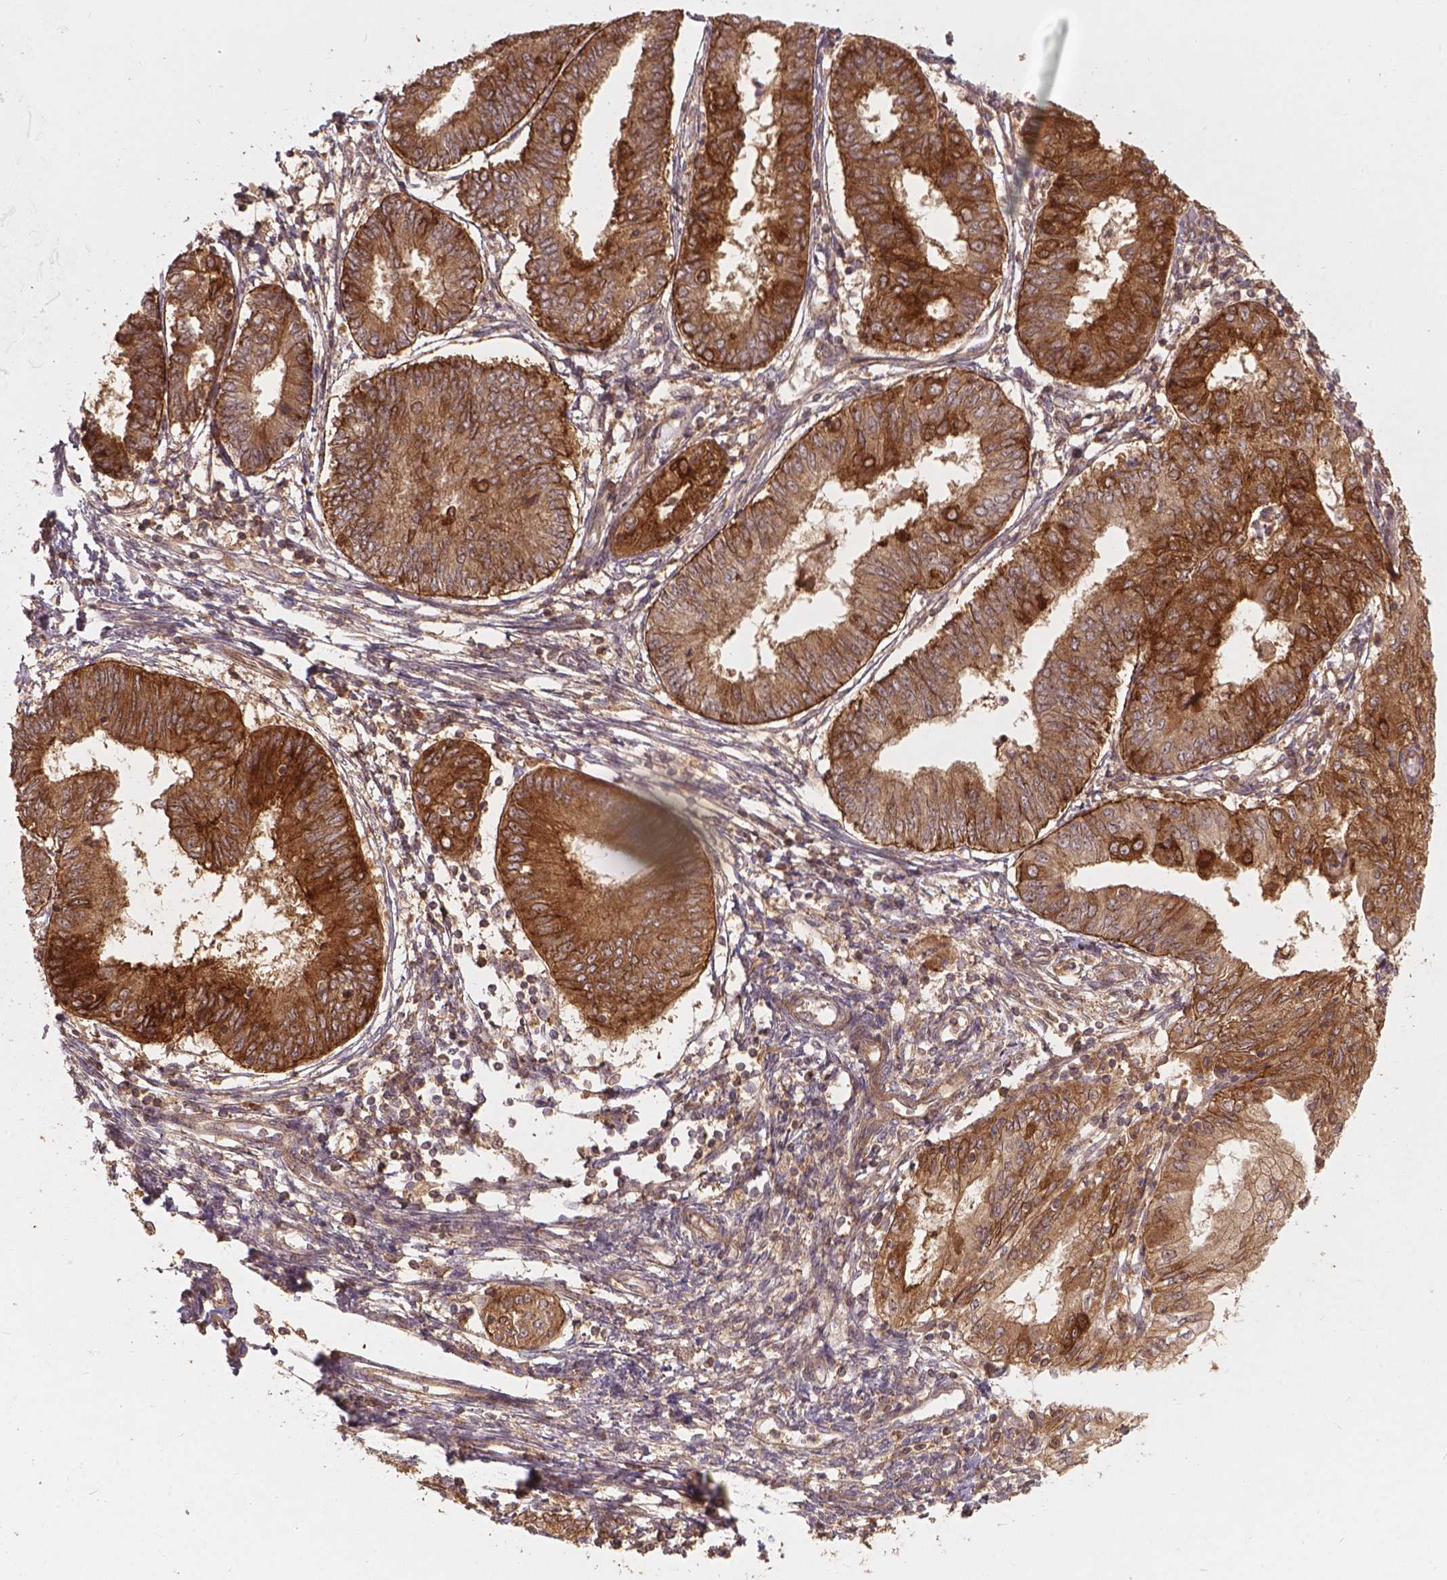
{"staining": {"intensity": "strong", "quantity": ">75%", "location": "cytoplasmic/membranous"}, "tissue": "endometrial cancer", "cell_type": "Tumor cells", "image_type": "cancer", "snomed": [{"axis": "morphology", "description": "Adenocarcinoma, NOS"}, {"axis": "topography", "description": "Endometrium"}], "caption": "The image exhibits staining of adenocarcinoma (endometrial), revealing strong cytoplasmic/membranous protein staining (brown color) within tumor cells.", "gene": "XPR1", "patient": {"sex": "female", "age": 68}}